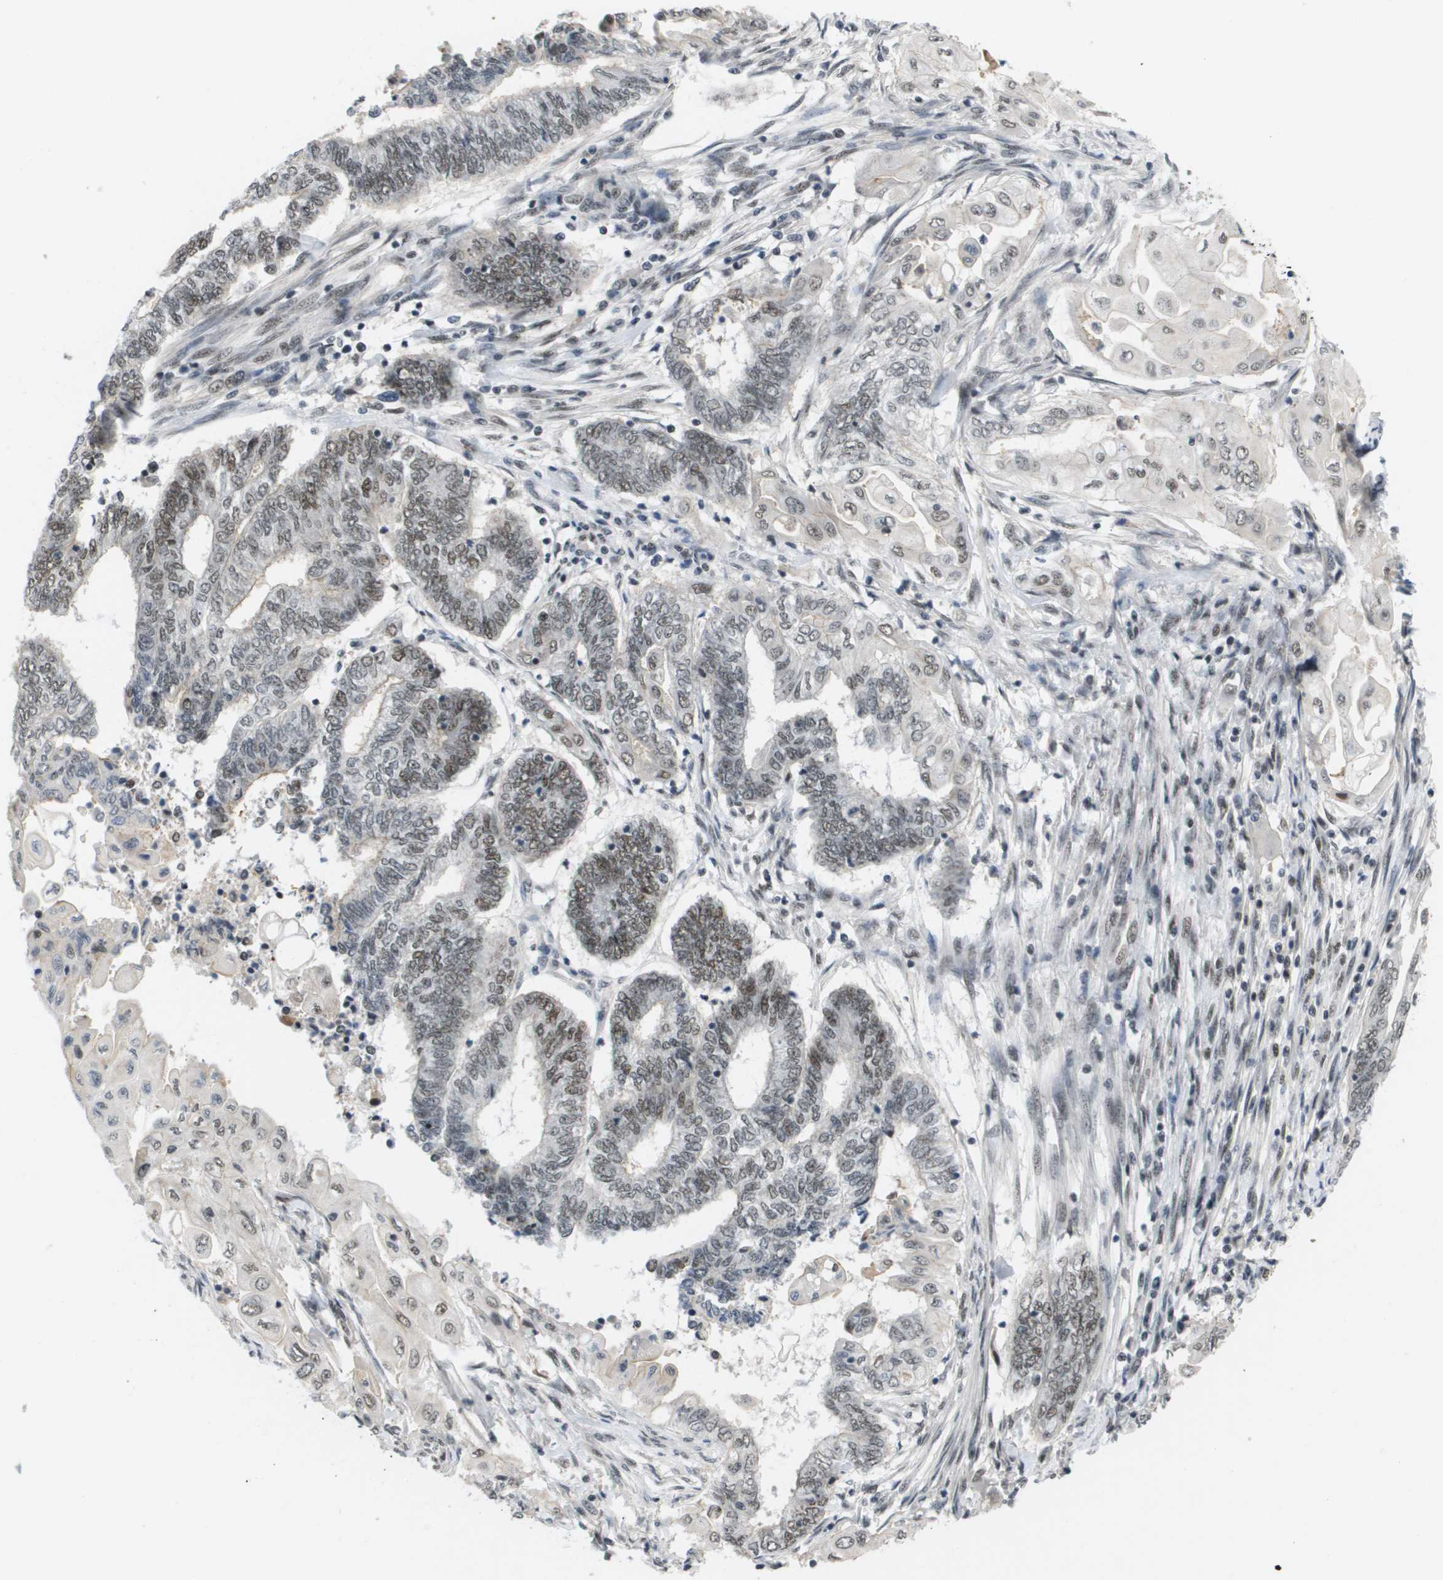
{"staining": {"intensity": "weak", "quantity": "25%-75%", "location": "nuclear"}, "tissue": "endometrial cancer", "cell_type": "Tumor cells", "image_type": "cancer", "snomed": [{"axis": "morphology", "description": "Adenocarcinoma, NOS"}, {"axis": "topography", "description": "Uterus"}, {"axis": "topography", "description": "Endometrium"}], "caption": "Tumor cells display low levels of weak nuclear staining in approximately 25%-75% of cells in human endometrial adenocarcinoma.", "gene": "ISY1", "patient": {"sex": "female", "age": 70}}